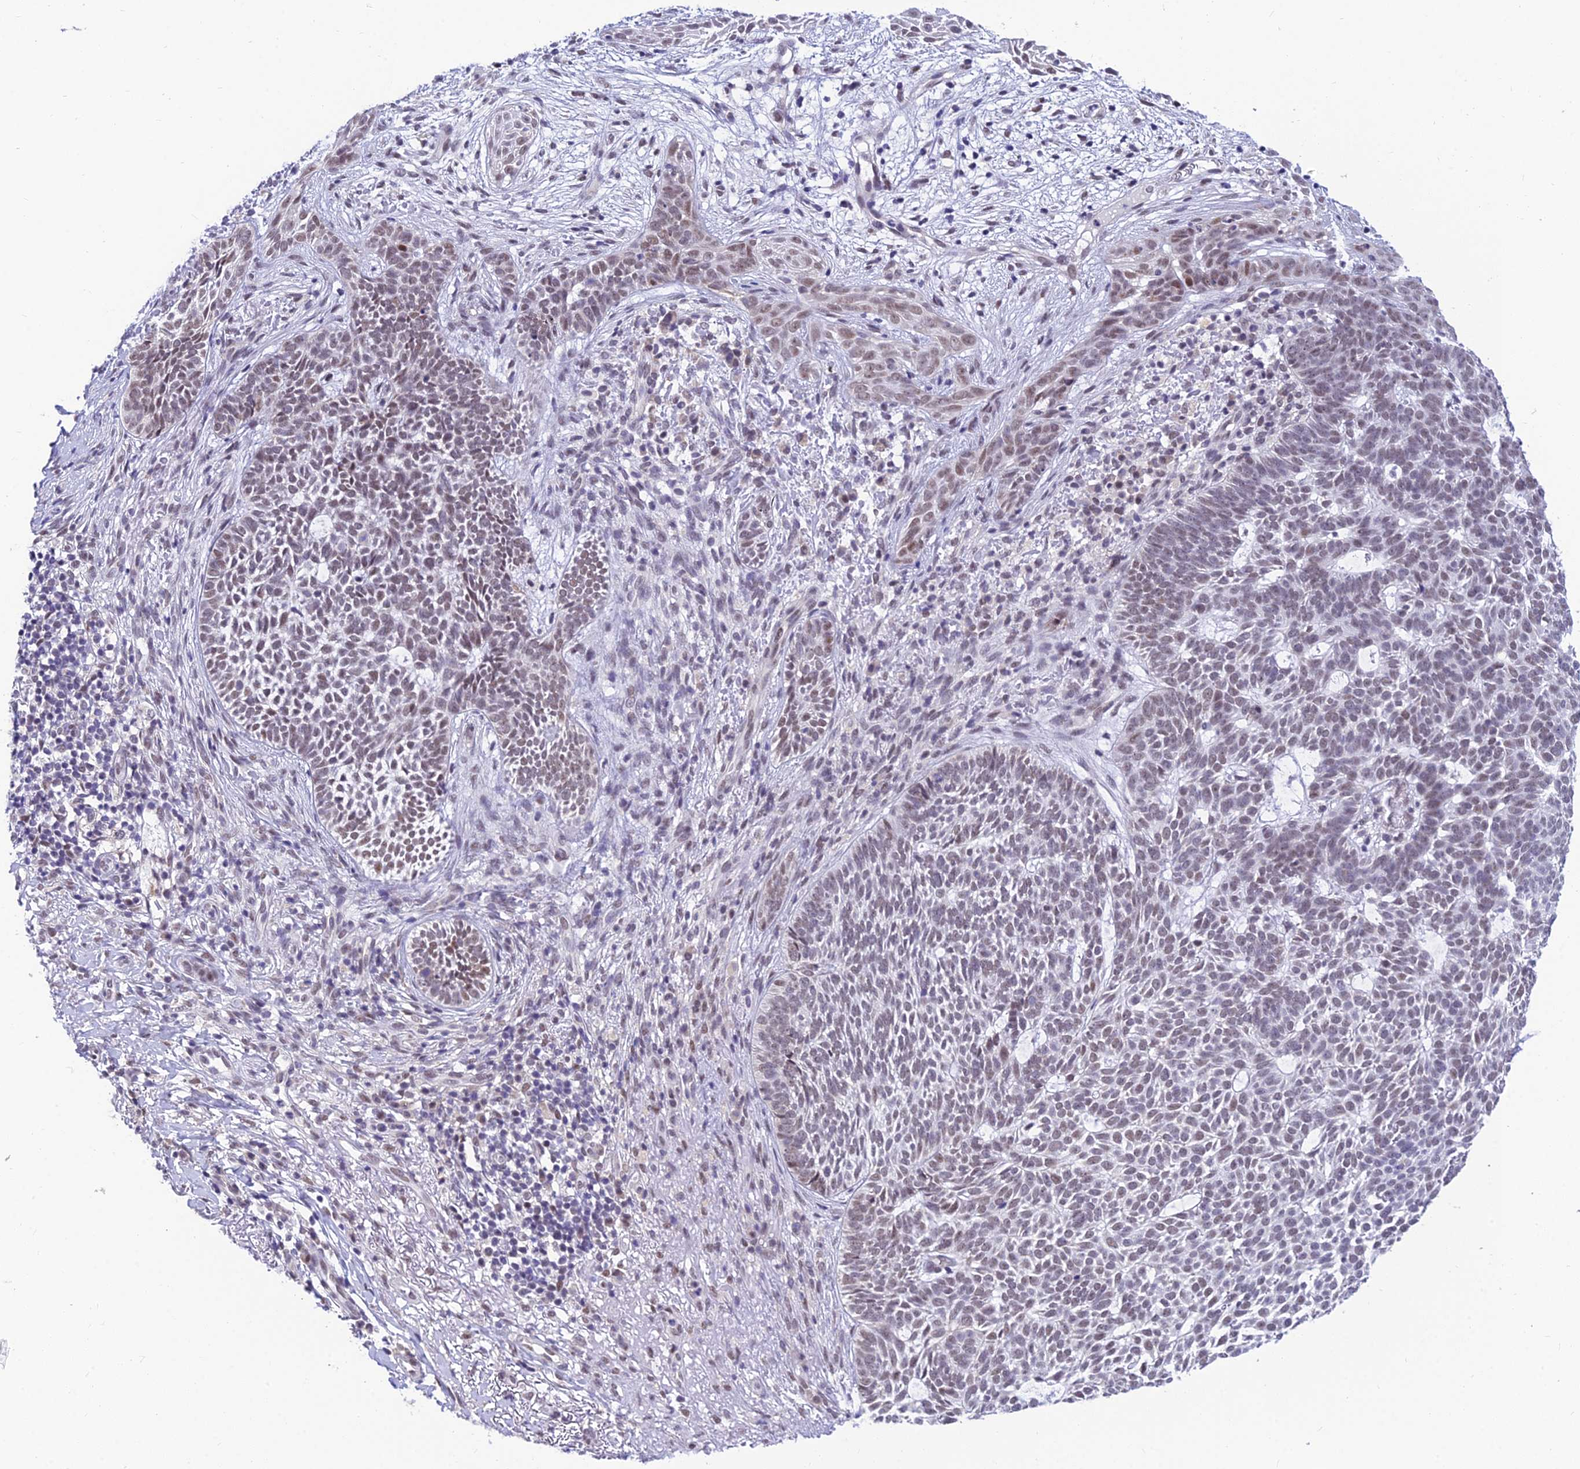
{"staining": {"intensity": "weak", "quantity": ">75%", "location": "nuclear"}, "tissue": "skin cancer", "cell_type": "Tumor cells", "image_type": "cancer", "snomed": [{"axis": "morphology", "description": "Basal cell carcinoma"}, {"axis": "topography", "description": "Skin"}], "caption": "Immunohistochemical staining of human skin cancer reveals low levels of weak nuclear protein staining in about >75% of tumor cells.", "gene": "C2orf49", "patient": {"sex": "female", "age": 78}}